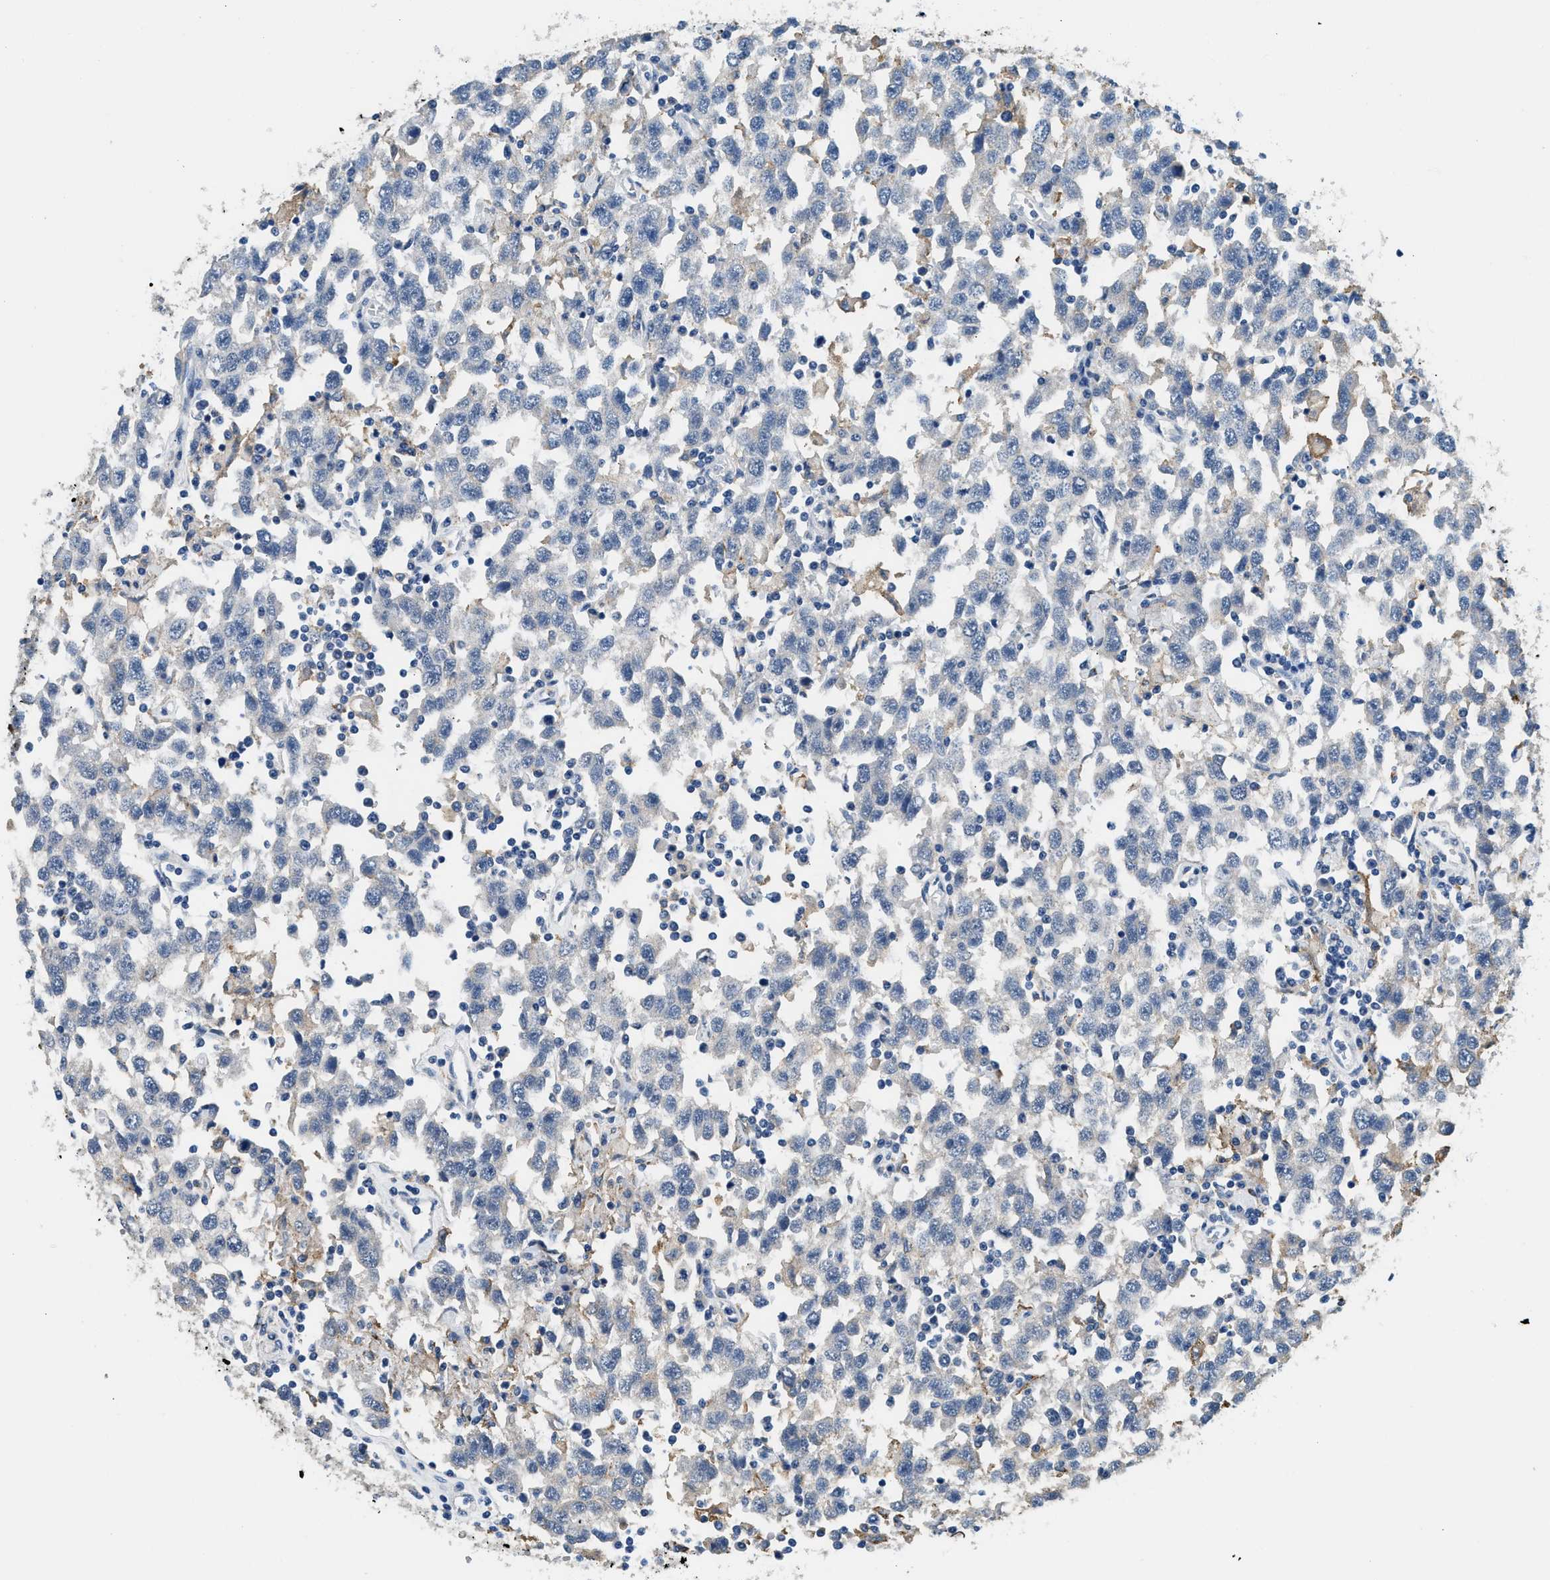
{"staining": {"intensity": "negative", "quantity": "none", "location": "none"}, "tissue": "testis cancer", "cell_type": "Tumor cells", "image_type": "cancer", "snomed": [{"axis": "morphology", "description": "Seminoma, NOS"}, {"axis": "topography", "description": "Testis"}], "caption": "A micrograph of testis cancer (seminoma) stained for a protein reveals no brown staining in tumor cells.", "gene": "LRP1", "patient": {"sex": "male", "age": 41}}